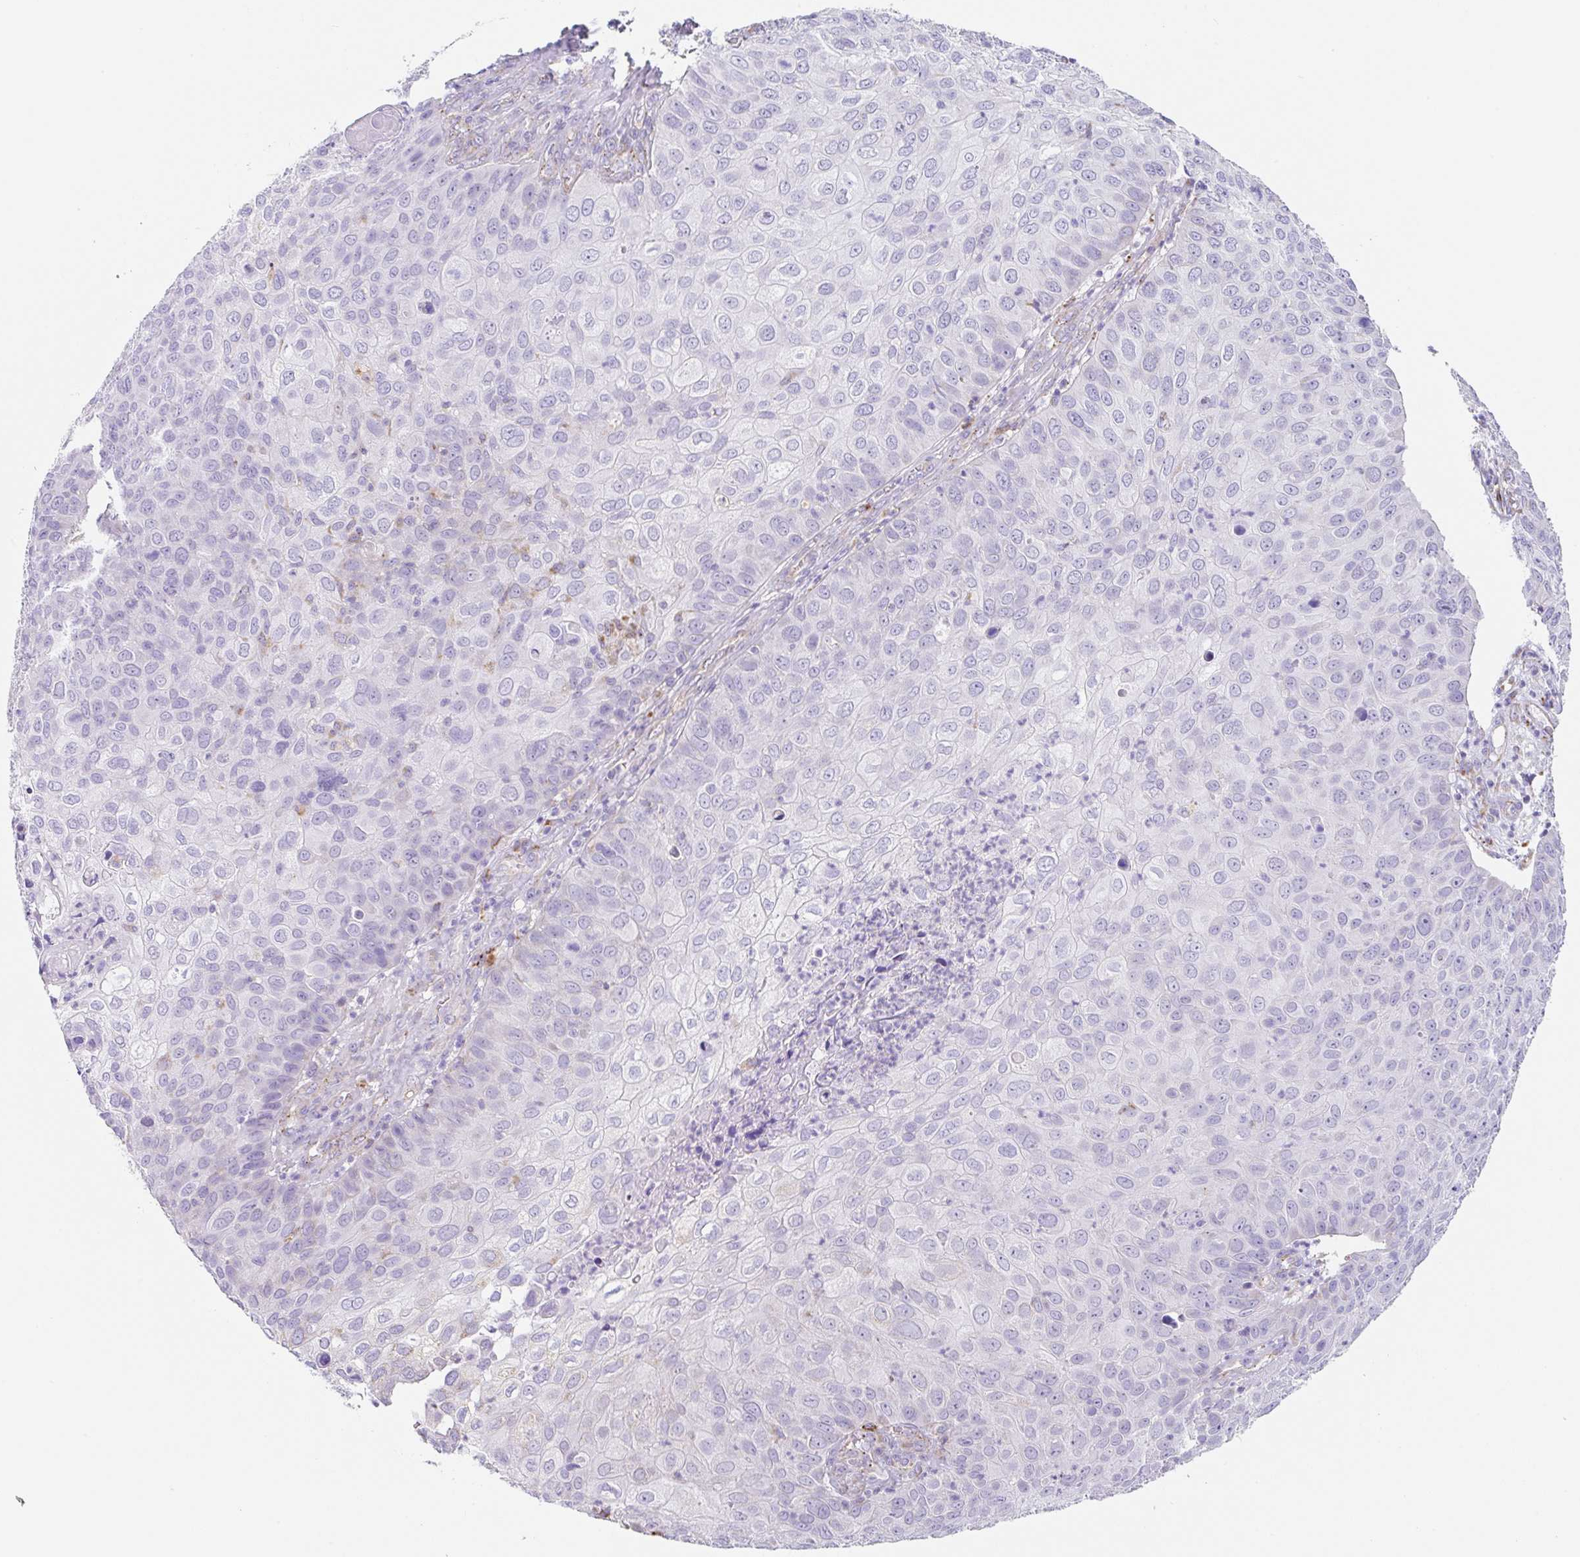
{"staining": {"intensity": "negative", "quantity": "none", "location": "none"}, "tissue": "skin cancer", "cell_type": "Tumor cells", "image_type": "cancer", "snomed": [{"axis": "morphology", "description": "Squamous cell carcinoma, NOS"}, {"axis": "topography", "description": "Skin"}], "caption": "Immunohistochemistry (IHC) micrograph of neoplastic tissue: skin cancer (squamous cell carcinoma) stained with DAB (3,3'-diaminobenzidine) reveals no significant protein staining in tumor cells.", "gene": "DKK4", "patient": {"sex": "male", "age": 87}}